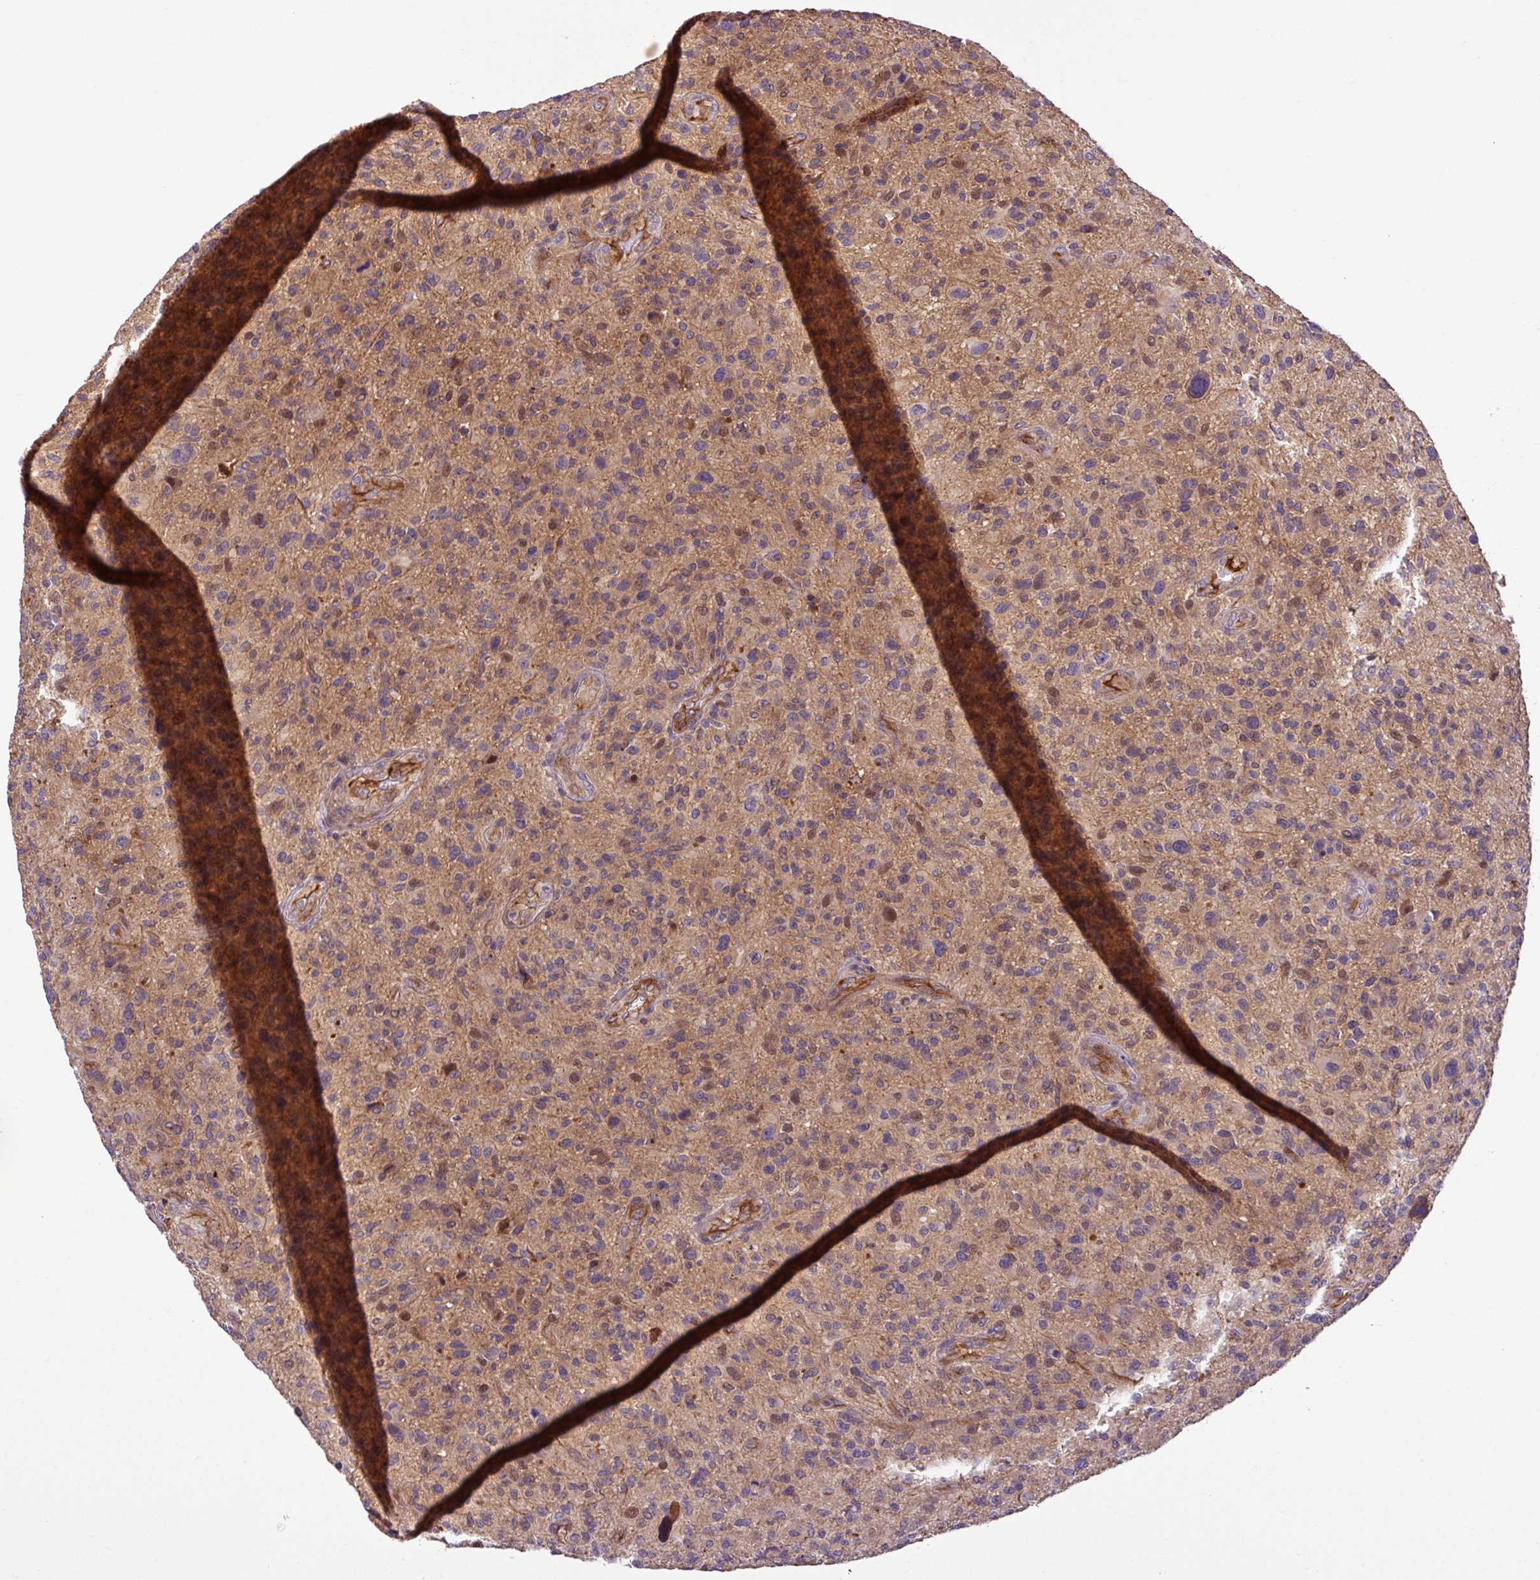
{"staining": {"intensity": "weak", "quantity": "<25%", "location": "nuclear"}, "tissue": "glioma", "cell_type": "Tumor cells", "image_type": "cancer", "snomed": [{"axis": "morphology", "description": "Glioma, malignant, High grade"}, {"axis": "topography", "description": "Brain"}], "caption": "Glioma was stained to show a protein in brown. There is no significant expression in tumor cells. (Stains: DAB (3,3'-diaminobenzidine) IHC with hematoxylin counter stain, Microscopy: brightfield microscopy at high magnification).", "gene": "ZNF266", "patient": {"sex": "male", "age": 47}}